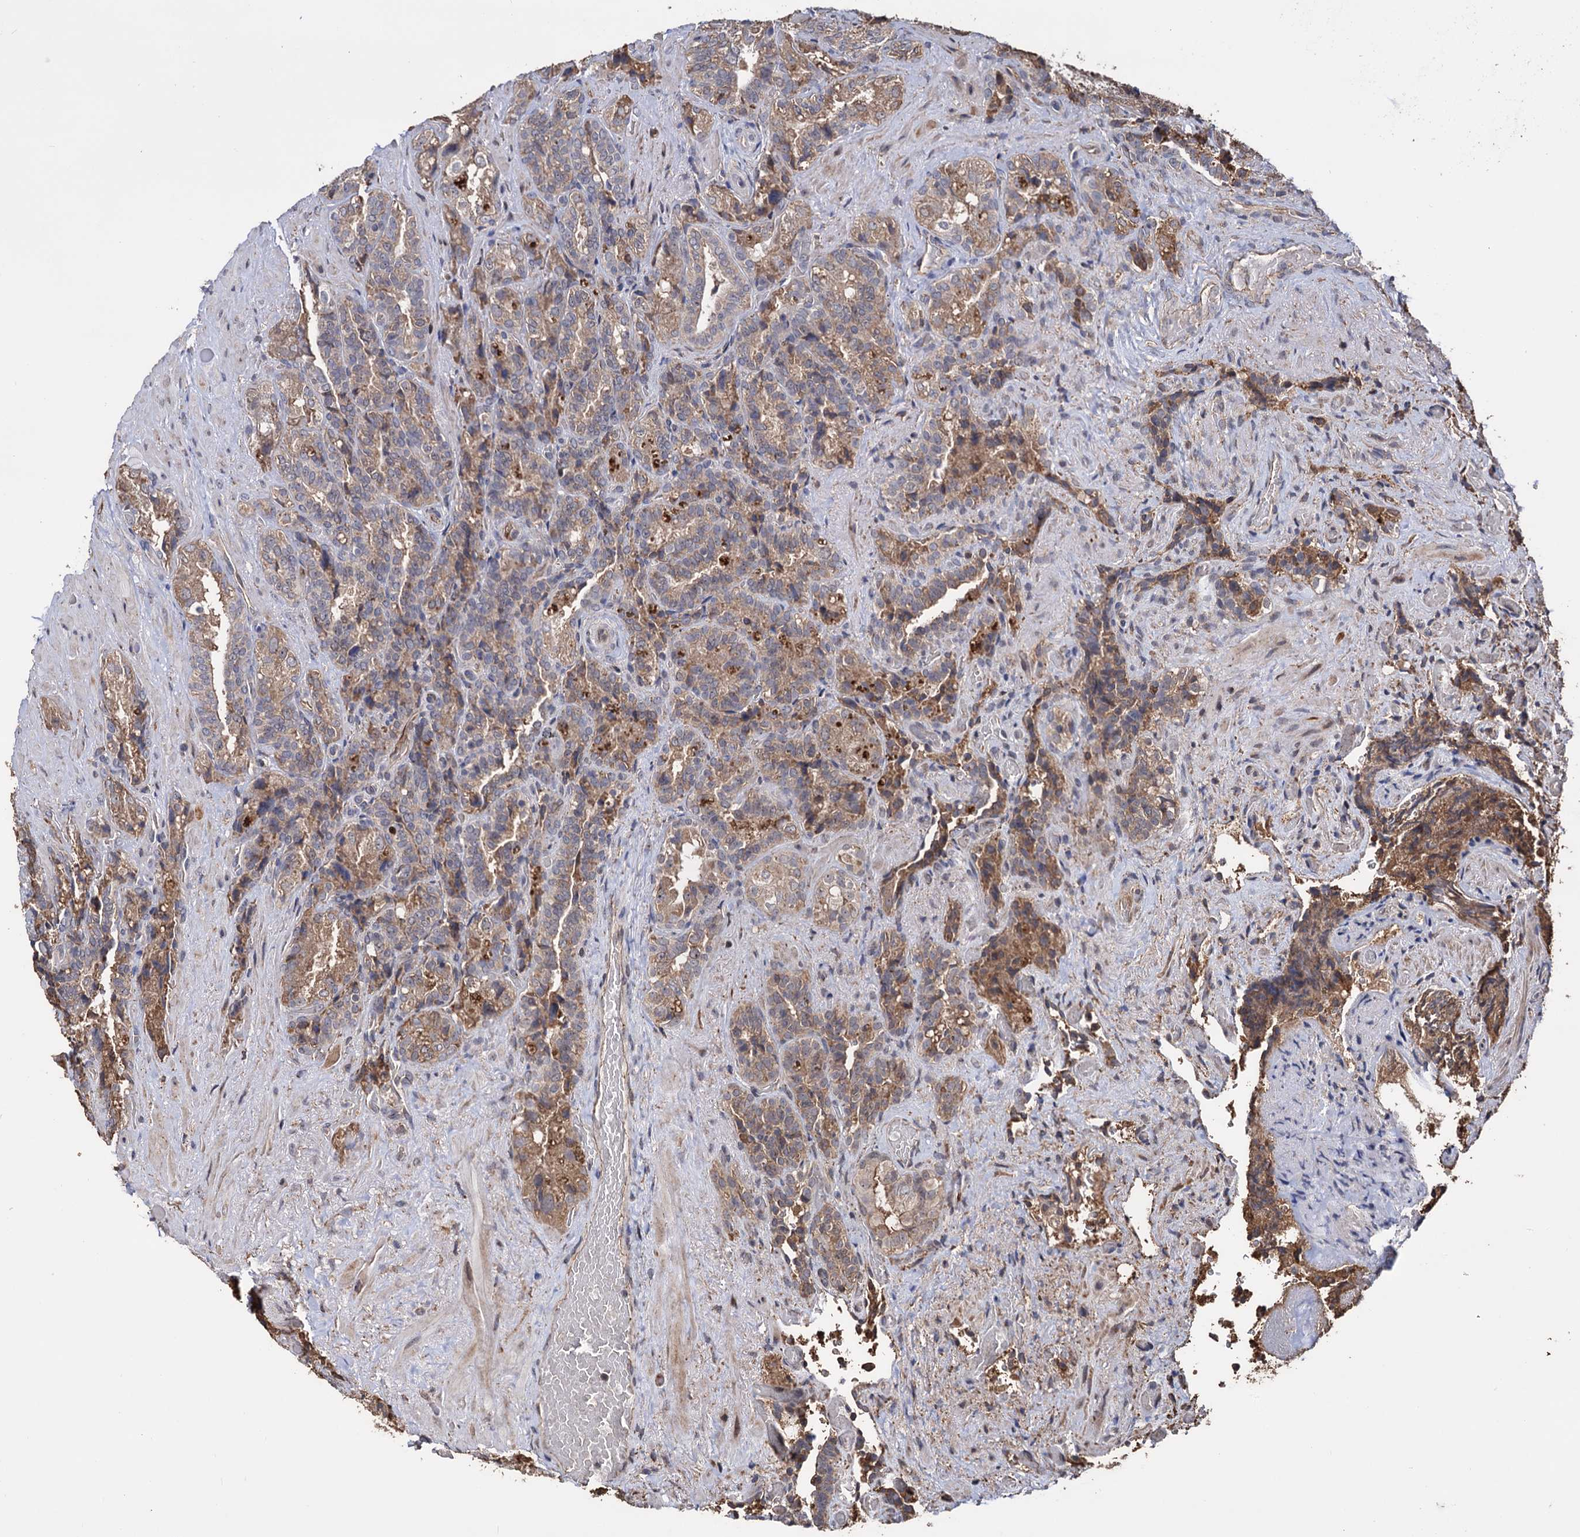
{"staining": {"intensity": "moderate", "quantity": "<25%", "location": "cytoplasmic/membranous"}, "tissue": "seminal vesicle", "cell_type": "Glandular cells", "image_type": "normal", "snomed": [{"axis": "morphology", "description": "Normal tissue, NOS"}, {"axis": "topography", "description": "Prostate and seminal vesicle, NOS"}, {"axis": "topography", "description": "Prostate"}, {"axis": "topography", "description": "Seminal veicle"}], "caption": "The histopathology image reveals immunohistochemical staining of benign seminal vesicle. There is moderate cytoplasmic/membranous positivity is identified in about <25% of glandular cells.", "gene": "TBC1D12", "patient": {"sex": "male", "age": 67}}